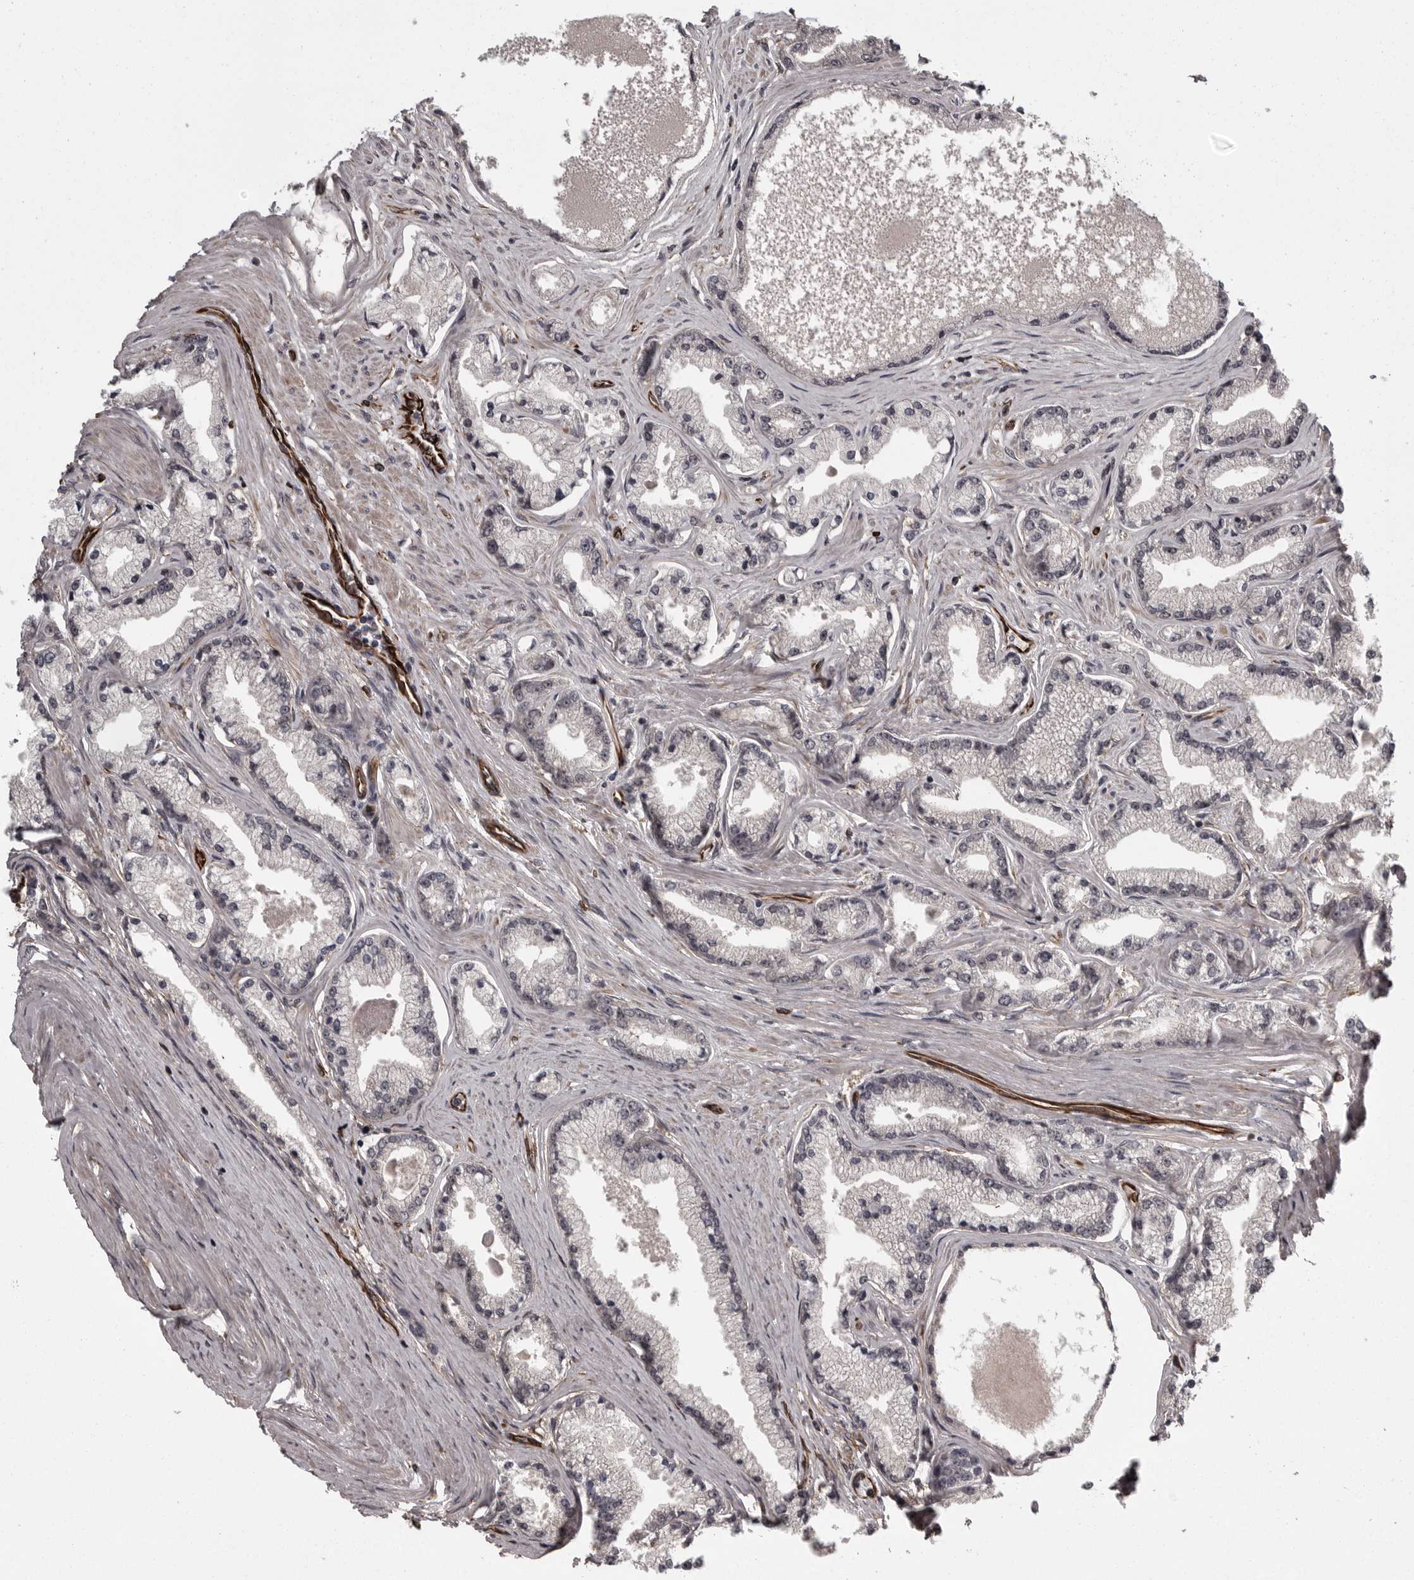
{"staining": {"intensity": "weak", "quantity": "25%-75%", "location": "cytoplasmic/membranous"}, "tissue": "prostate cancer", "cell_type": "Tumor cells", "image_type": "cancer", "snomed": [{"axis": "morphology", "description": "Adenocarcinoma, High grade"}, {"axis": "topography", "description": "Prostate"}], "caption": "A brown stain highlights weak cytoplasmic/membranous staining of a protein in prostate cancer tumor cells.", "gene": "FAAP100", "patient": {"sex": "male", "age": 71}}